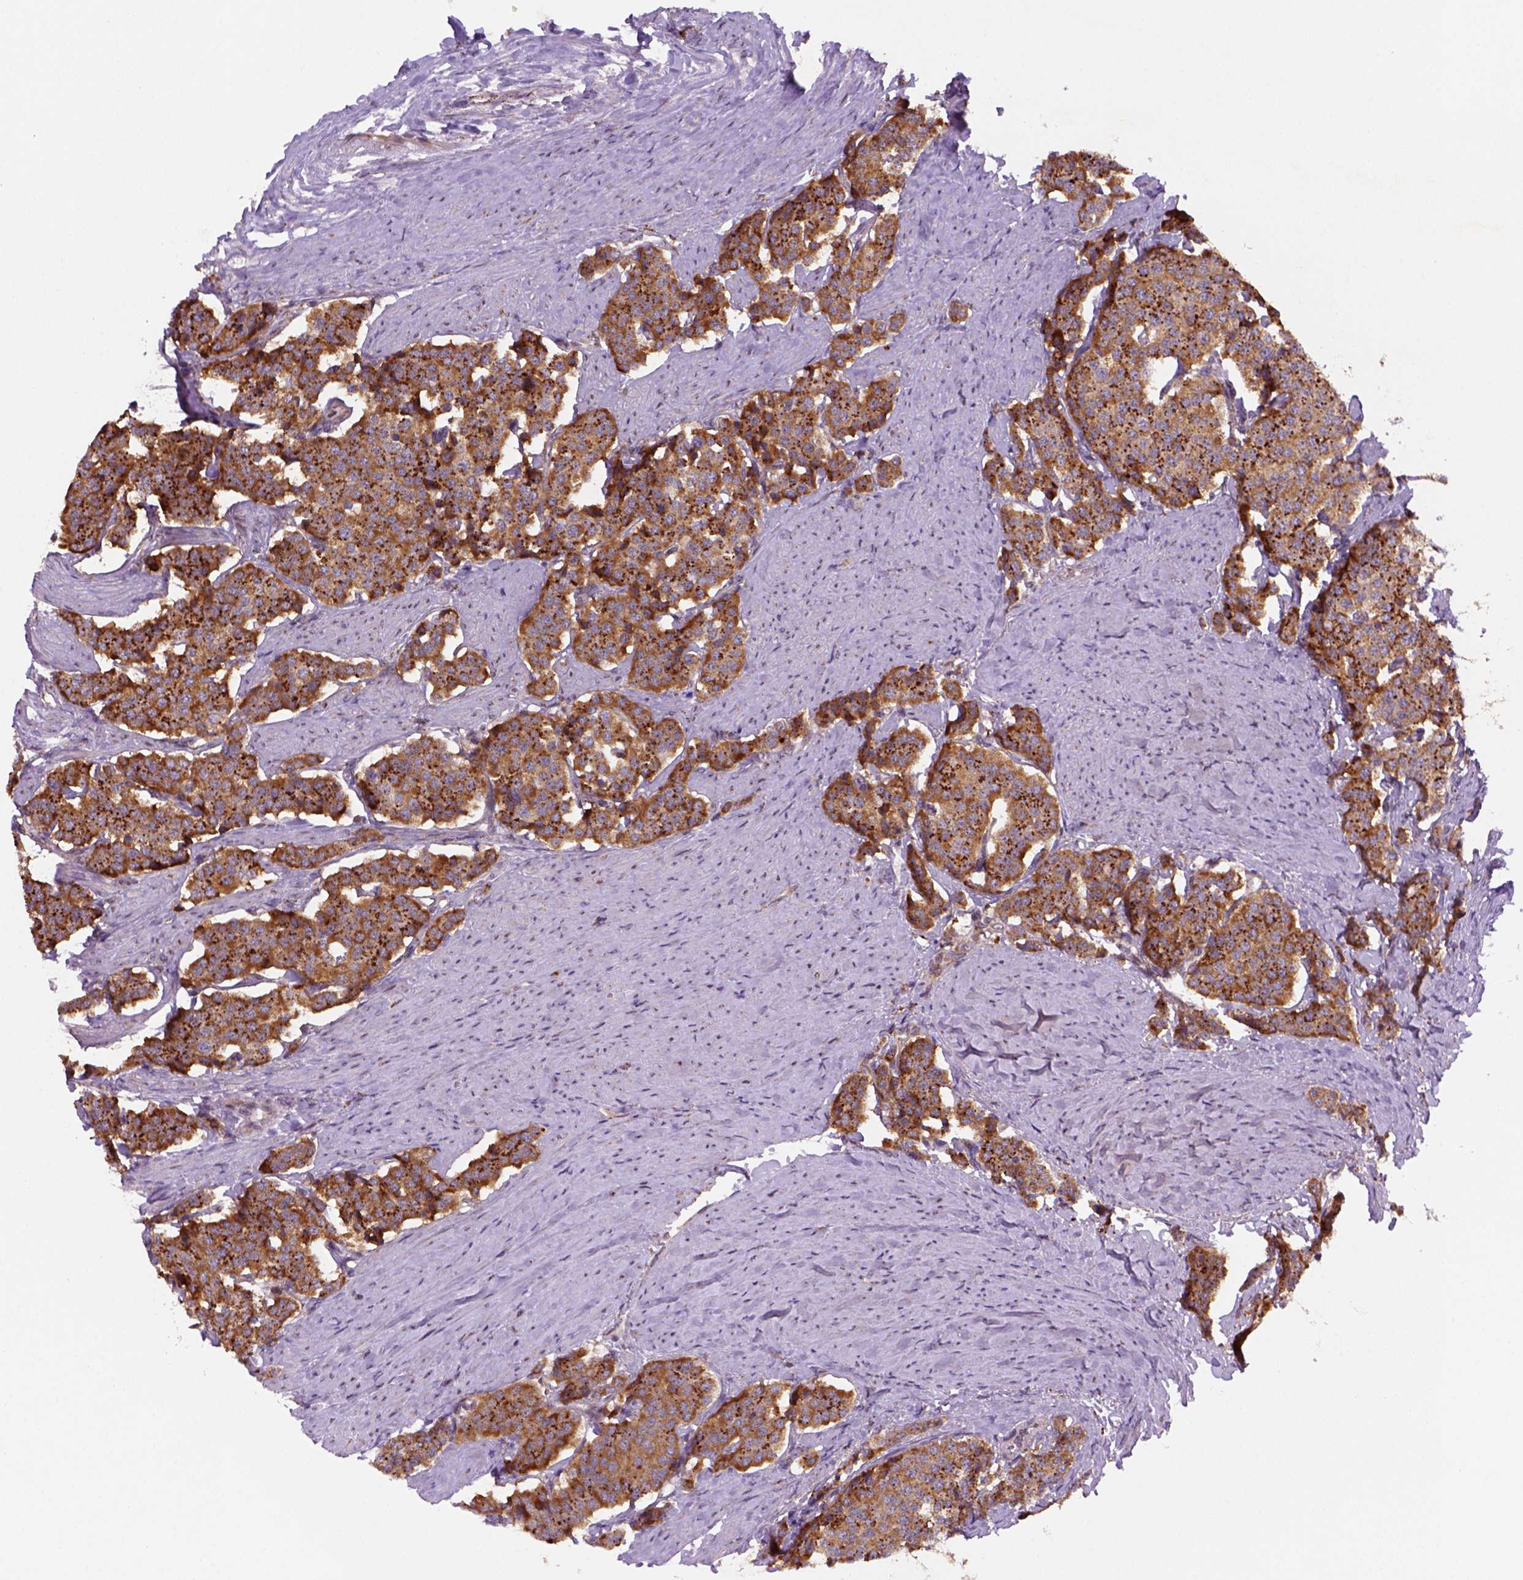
{"staining": {"intensity": "strong", "quantity": ">75%", "location": "cytoplasmic/membranous"}, "tissue": "carcinoid", "cell_type": "Tumor cells", "image_type": "cancer", "snomed": [{"axis": "morphology", "description": "Carcinoid, malignant, NOS"}, {"axis": "topography", "description": "Small intestine"}], "caption": "Carcinoid (malignant) was stained to show a protein in brown. There is high levels of strong cytoplasmic/membranous staining in about >75% of tumor cells. (Stains: DAB in brown, nuclei in blue, Microscopy: brightfield microscopy at high magnification).", "gene": "FZD7", "patient": {"sex": "female", "age": 58}}